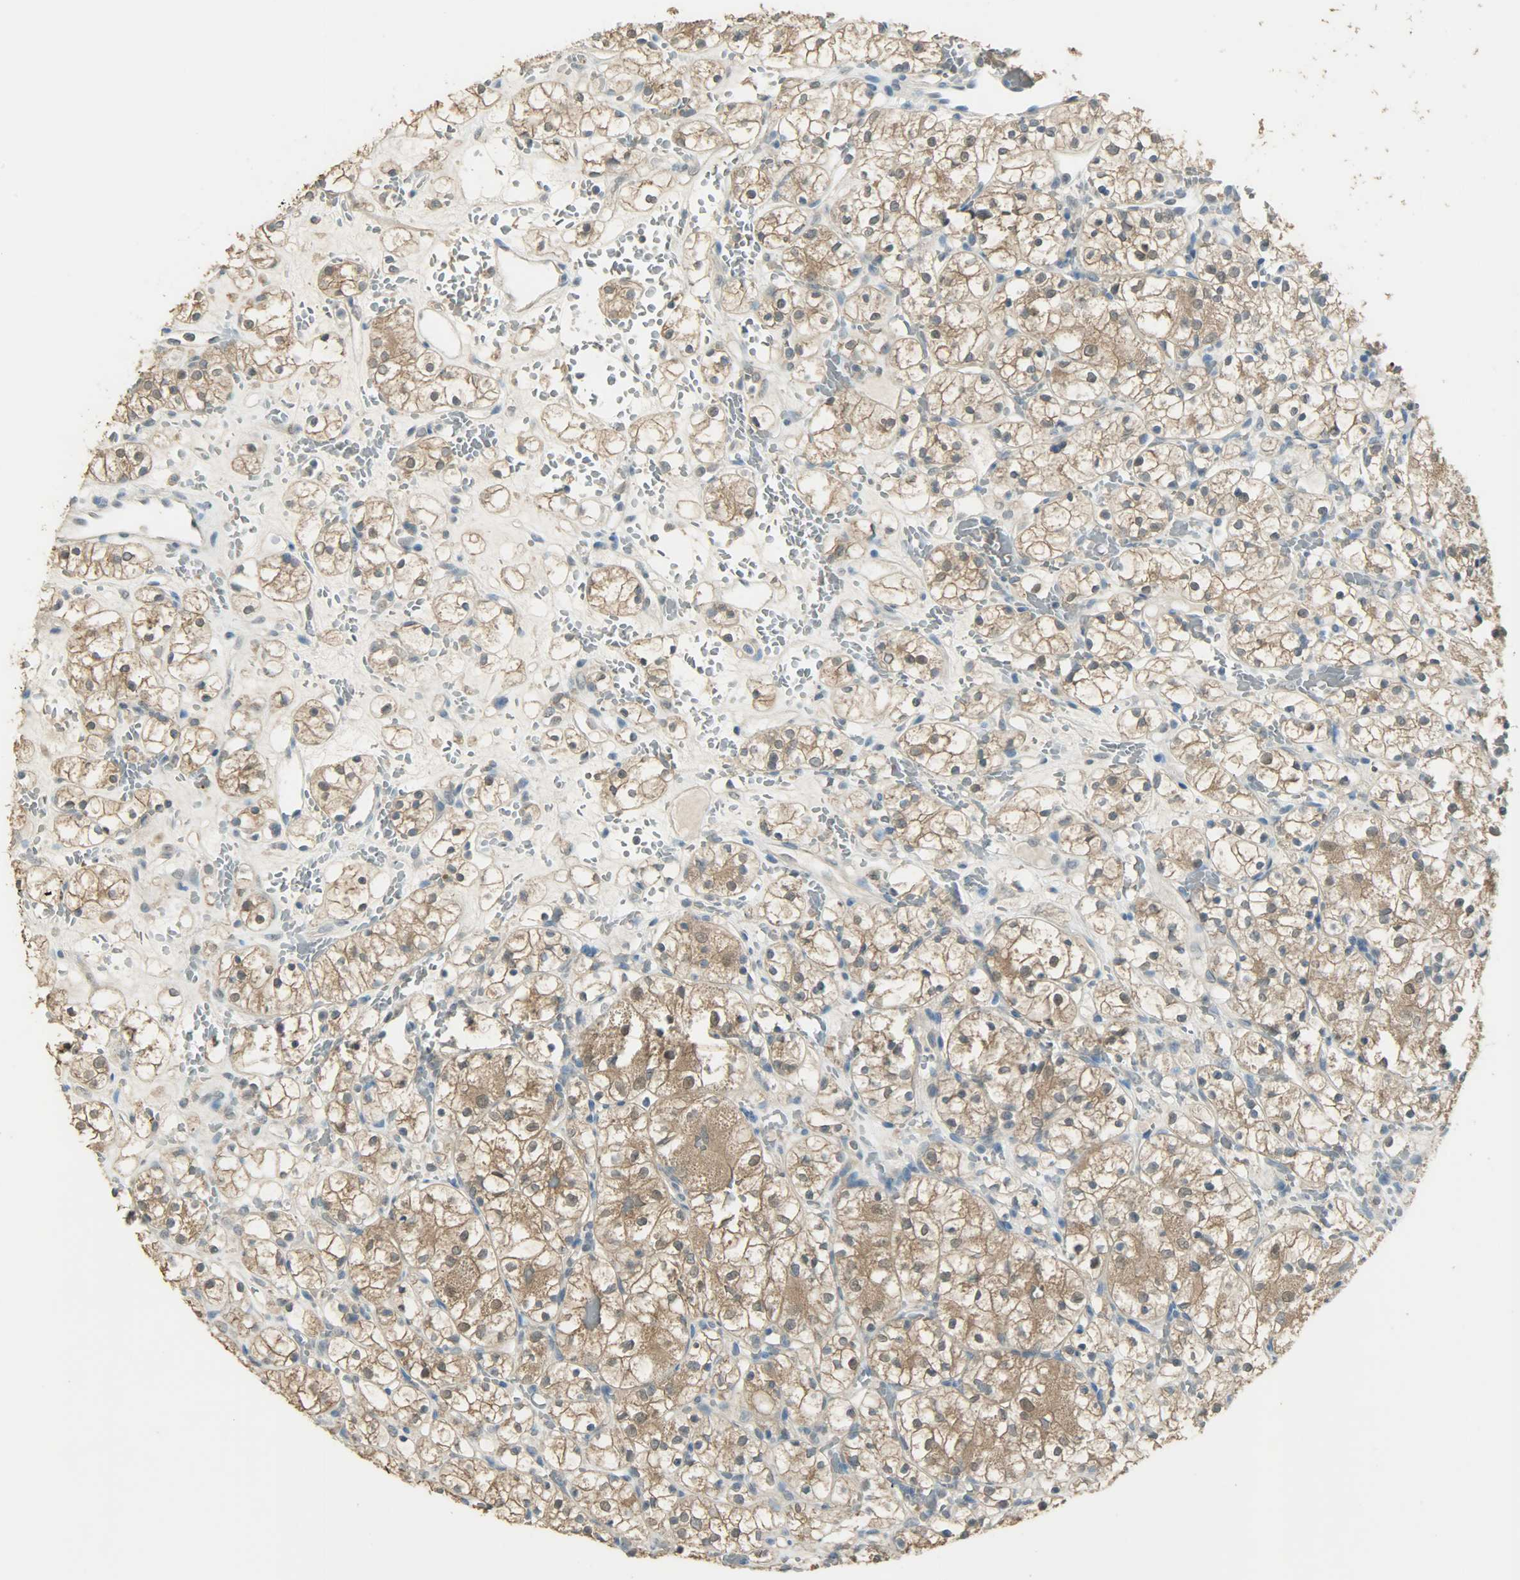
{"staining": {"intensity": "weak", "quantity": ">75%", "location": "cytoplasmic/membranous"}, "tissue": "renal cancer", "cell_type": "Tumor cells", "image_type": "cancer", "snomed": [{"axis": "morphology", "description": "Adenocarcinoma, NOS"}, {"axis": "topography", "description": "Kidney"}], "caption": "This is a photomicrograph of IHC staining of adenocarcinoma (renal), which shows weak staining in the cytoplasmic/membranous of tumor cells.", "gene": "PRMT5", "patient": {"sex": "female", "age": 60}}